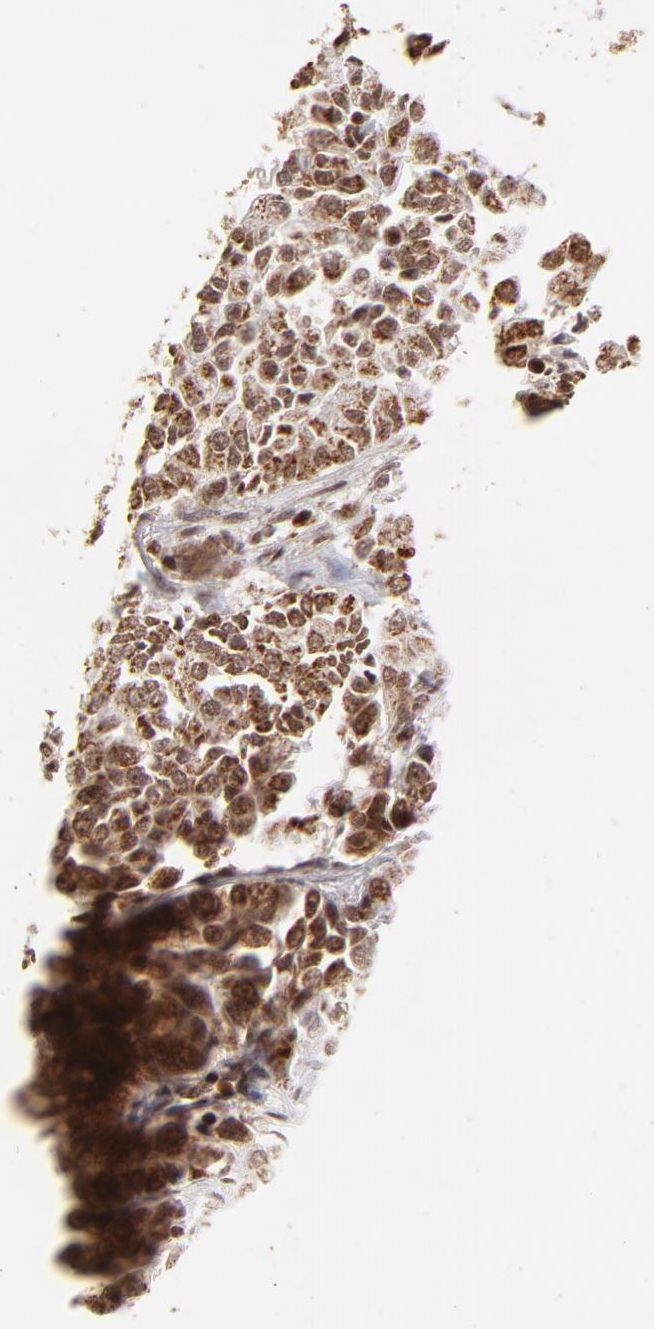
{"staining": {"intensity": "strong", "quantity": ">75%", "location": "cytoplasmic/membranous"}, "tissue": "pancreatic cancer", "cell_type": "Tumor cells", "image_type": "cancer", "snomed": [{"axis": "morphology", "description": "Adenocarcinoma, NOS"}, {"axis": "topography", "description": "Pancreas"}], "caption": "Pancreatic cancer tissue displays strong cytoplasmic/membranous expression in about >75% of tumor cells, visualized by immunohistochemistry.", "gene": "MED15", "patient": {"sex": "female", "age": 52}}